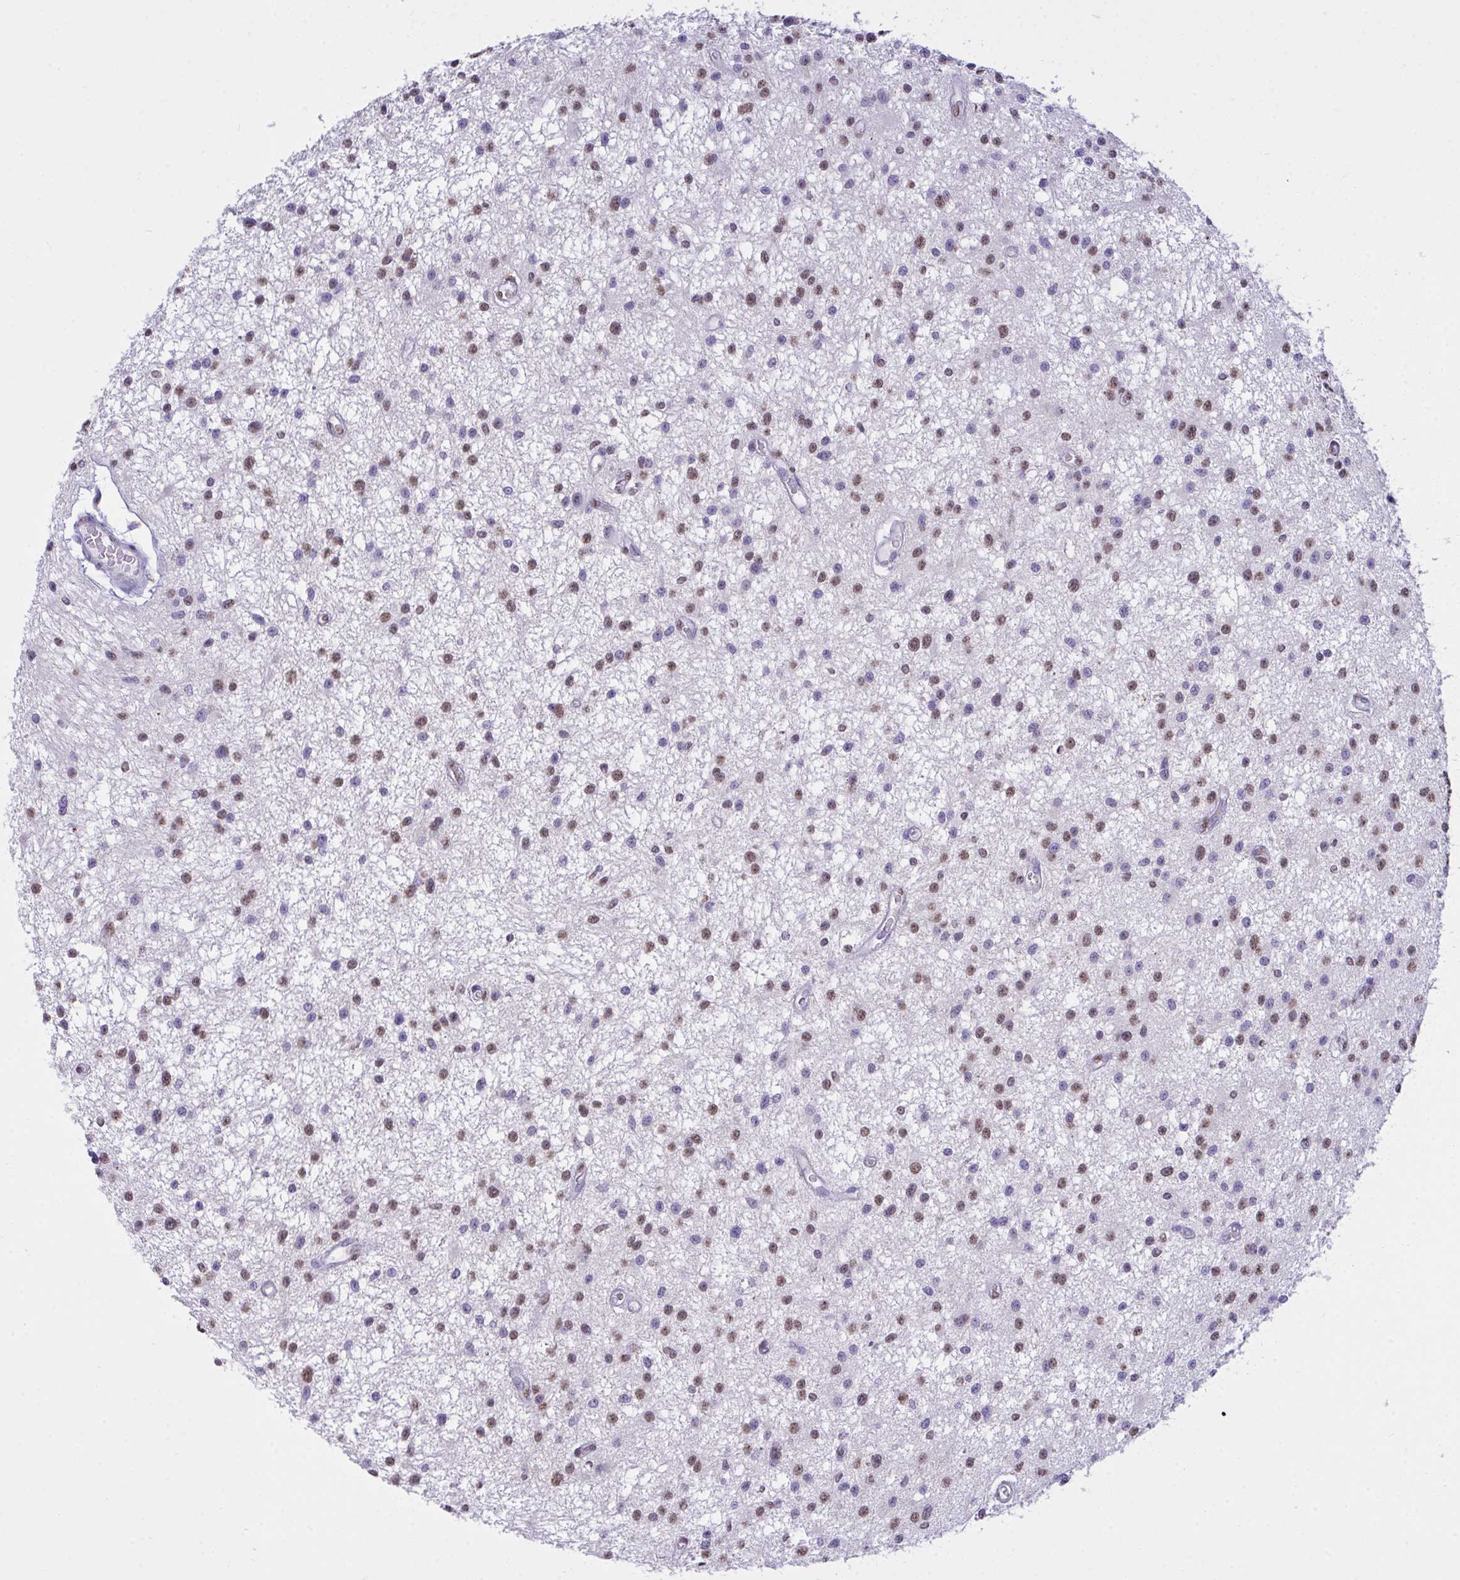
{"staining": {"intensity": "moderate", "quantity": "25%-75%", "location": "nuclear"}, "tissue": "glioma", "cell_type": "Tumor cells", "image_type": "cancer", "snomed": [{"axis": "morphology", "description": "Glioma, malignant, Low grade"}, {"axis": "topography", "description": "Brain"}], "caption": "A histopathology image showing moderate nuclear staining in about 25%-75% of tumor cells in malignant low-grade glioma, as visualized by brown immunohistochemical staining.", "gene": "SEMA6B", "patient": {"sex": "male", "age": 43}}